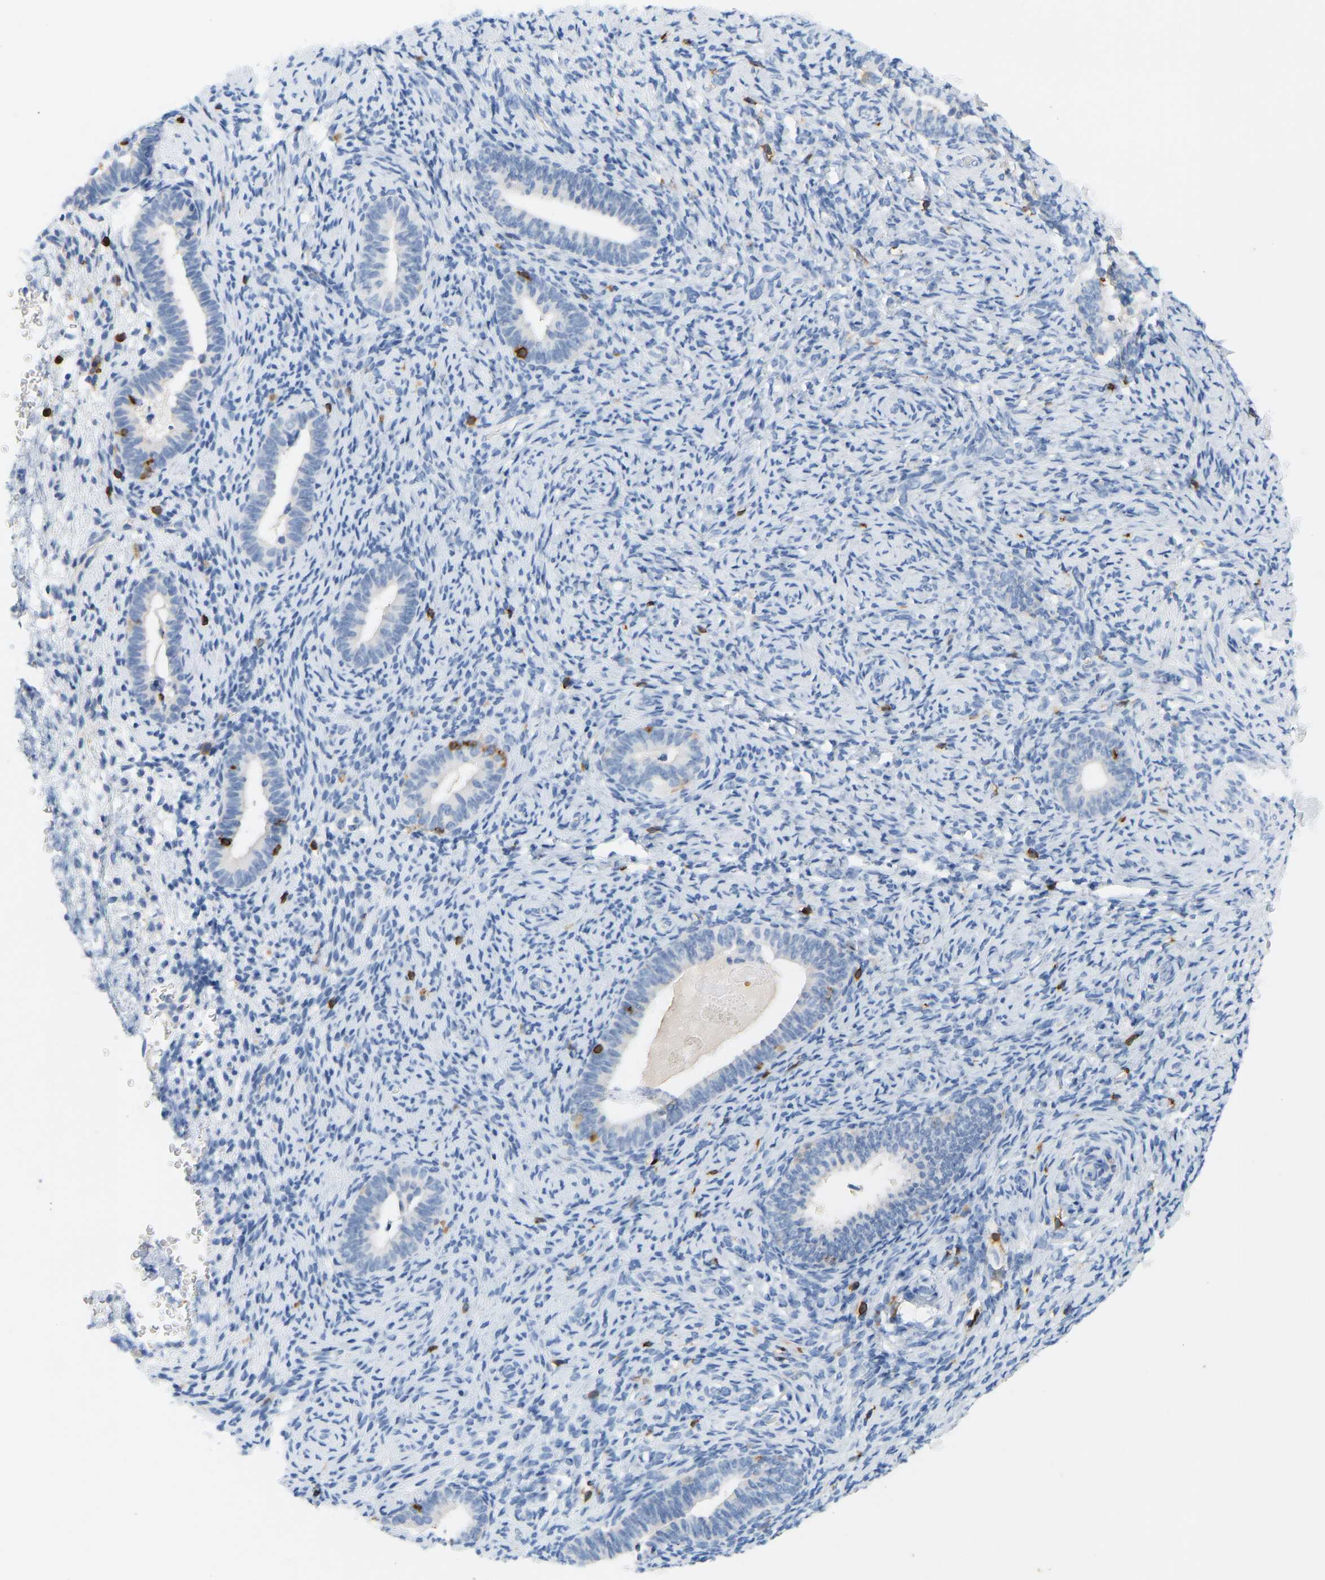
{"staining": {"intensity": "strong", "quantity": "<25%", "location": "cytoplasmic/membranous"}, "tissue": "endometrium", "cell_type": "Cells in endometrial stroma", "image_type": "normal", "snomed": [{"axis": "morphology", "description": "Normal tissue, NOS"}, {"axis": "topography", "description": "Endometrium"}], "caption": "Cells in endometrial stroma reveal medium levels of strong cytoplasmic/membranous positivity in about <25% of cells in benign human endometrium.", "gene": "EVL", "patient": {"sex": "female", "age": 51}}